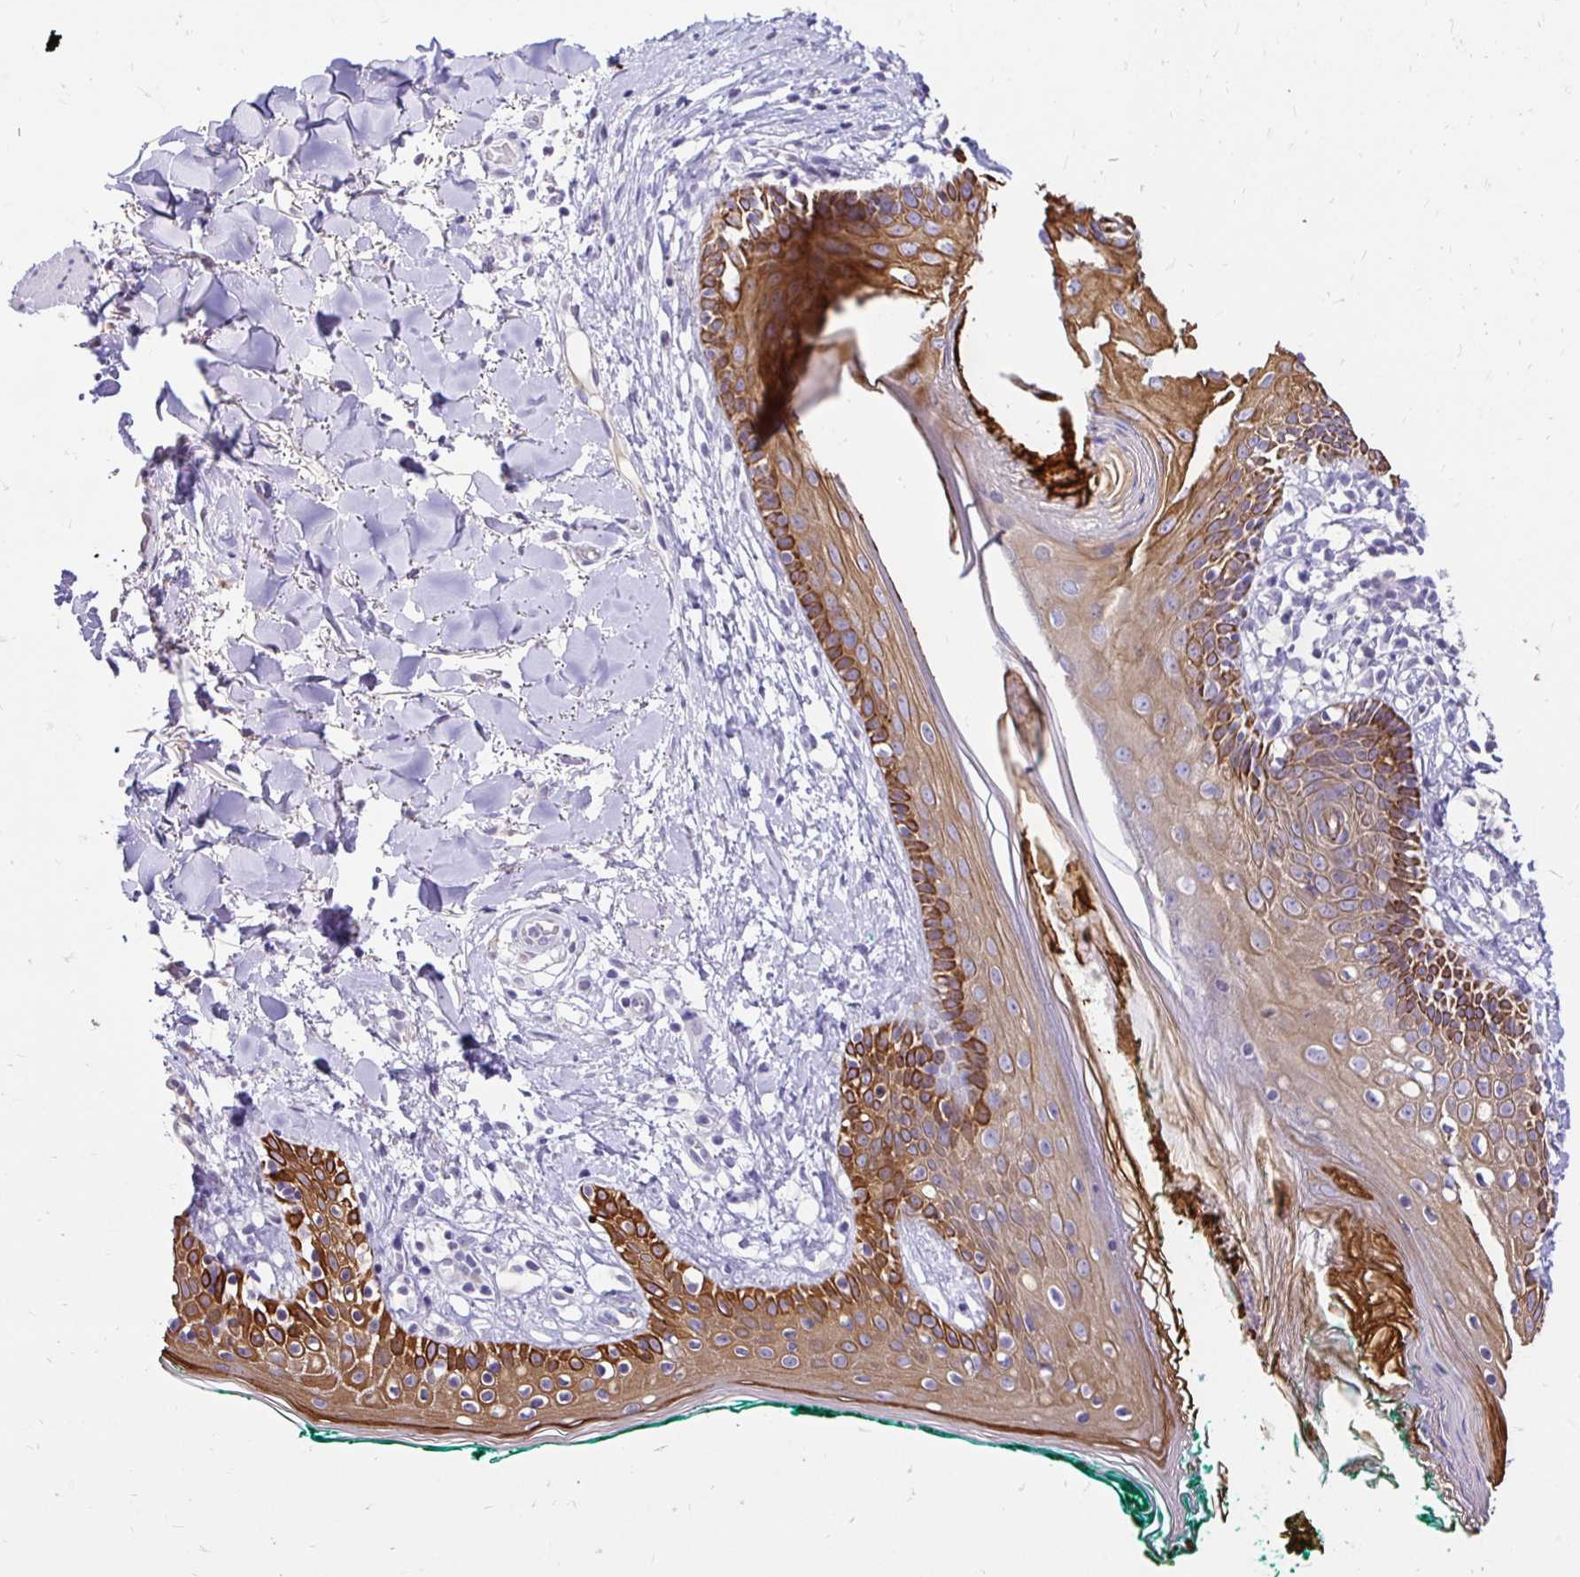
{"staining": {"intensity": "negative", "quantity": "none", "location": "none"}, "tissue": "skin", "cell_type": "Fibroblasts", "image_type": "normal", "snomed": [{"axis": "morphology", "description": "Normal tissue, NOS"}, {"axis": "topography", "description": "Skin"}], "caption": "This is an IHC micrograph of unremarkable human skin. There is no staining in fibroblasts.", "gene": "TAF1D", "patient": {"sex": "female", "age": 34}}